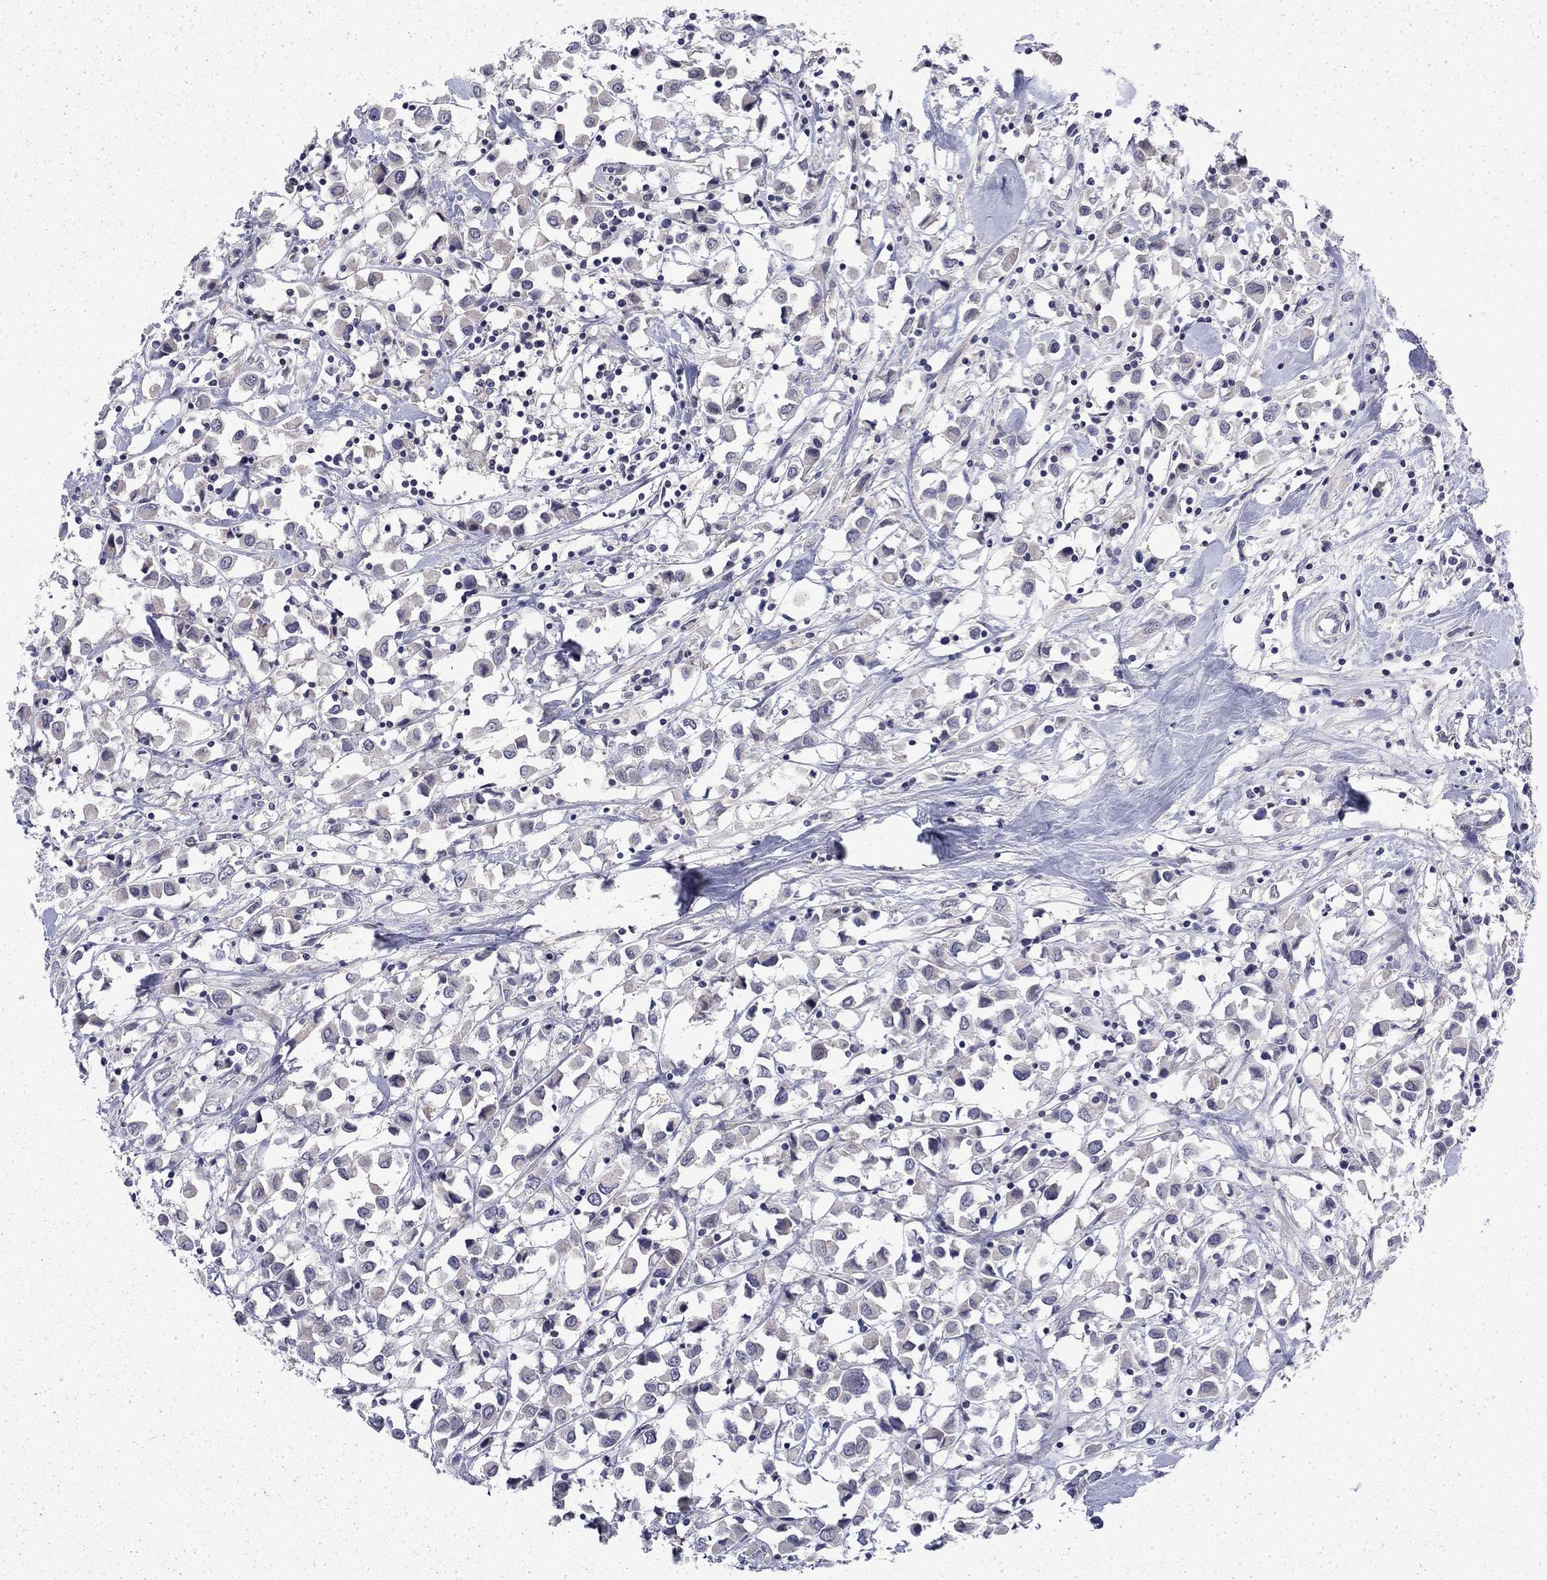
{"staining": {"intensity": "negative", "quantity": "none", "location": "none"}, "tissue": "breast cancer", "cell_type": "Tumor cells", "image_type": "cancer", "snomed": [{"axis": "morphology", "description": "Duct carcinoma"}, {"axis": "topography", "description": "Breast"}], "caption": "The immunohistochemistry (IHC) image has no significant positivity in tumor cells of breast cancer (intraductal carcinoma) tissue.", "gene": "CHAT", "patient": {"sex": "female", "age": 61}}